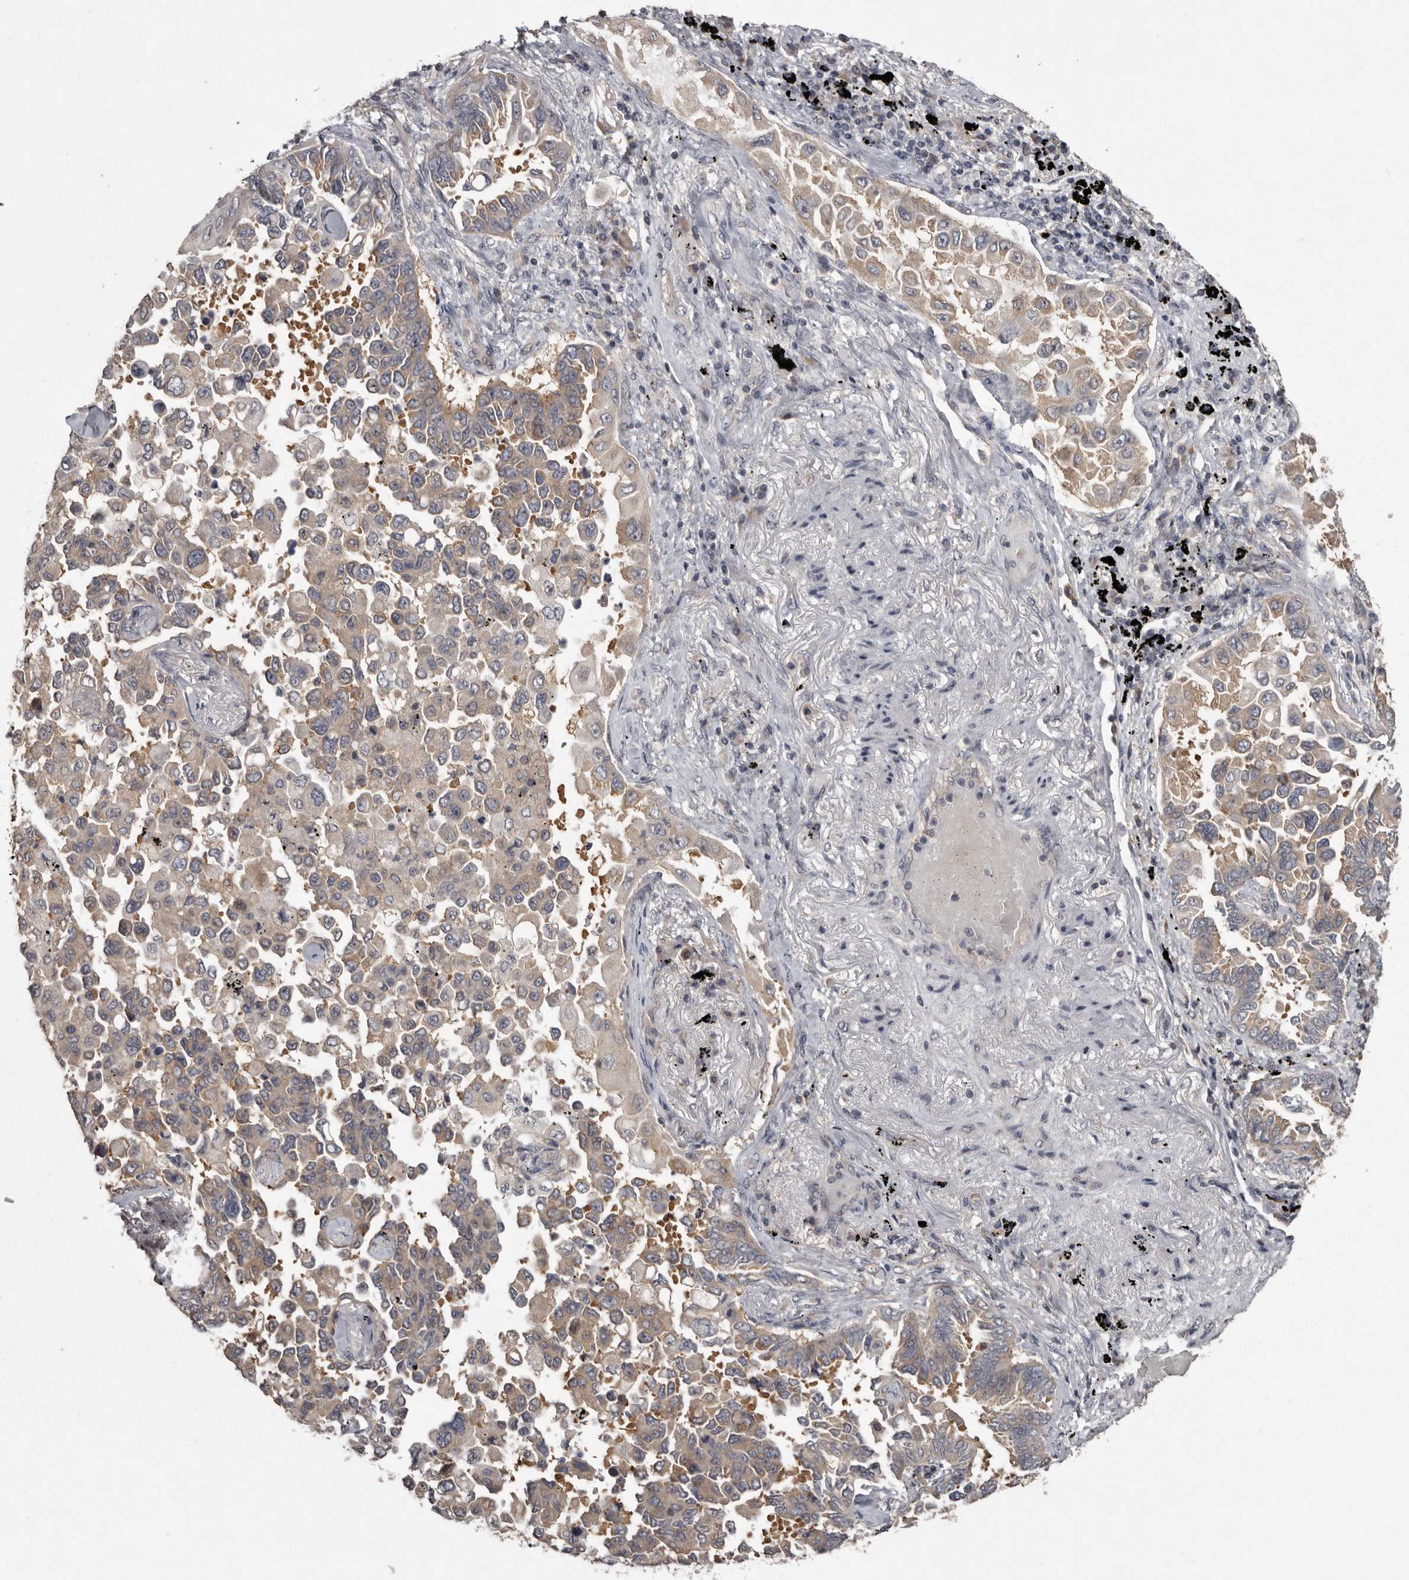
{"staining": {"intensity": "weak", "quantity": "25%-75%", "location": "cytoplasmic/membranous"}, "tissue": "lung cancer", "cell_type": "Tumor cells", "image_type": "cancer", "snomed": [{"axis": "morphology", "description": "Adenocarcinoma, NOS"}, {"axis": "topography", "description": "Lung"}], "caption": "Lung cancer was stained to show a protein in brown. There is low levels of weak cytoplasmic/membranous positivity in about 25%-75% of tumor cells. (DAB (3,3'-diaminobenzidine) IHC, brown staining for protein, blue staining for nuclei).", "gene": "DARS1", "patient": {"sex": "female", "age": 67}}